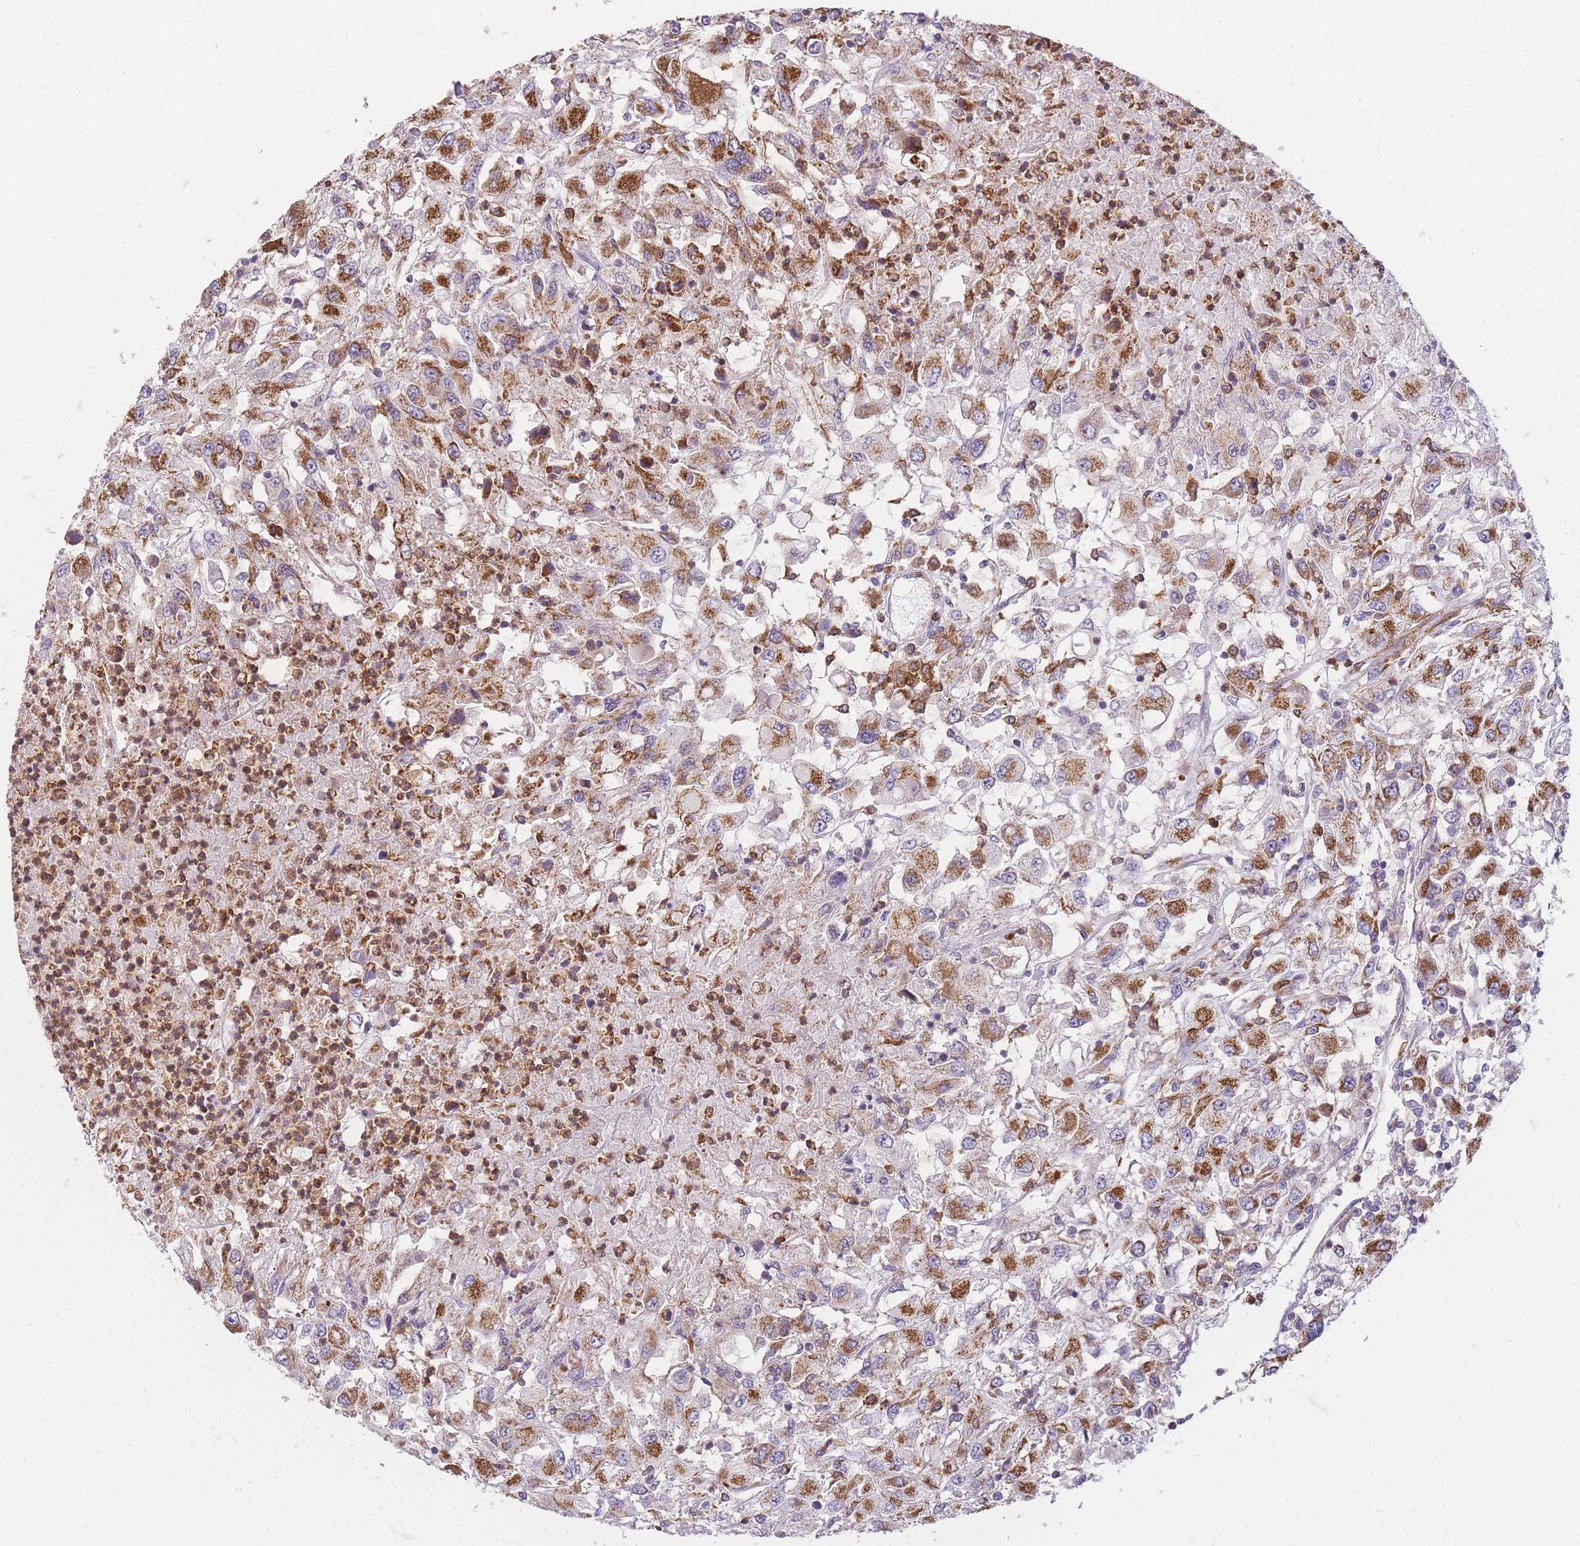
{"staining": {"intensity": "moderate", "quantity": "25%-75%", "location": "cytoplasmic/membranous"}, "tissue": "renal cancer", "cell_type": "Tumor cells", "image_type": "cancer", "snomed": [{"axis": "morphology", "description": "Adenocarcinoma, NOS"}, {"axis": "topography", "description": "Kidney"}], "caption": "Tumor cells display medium levels of moderate cytoplasmic/membranous staining in about 25%-75% of cells in renal adenocarcinoma.", "gene": "PRAM1", "patient": {"sex": "female", "age": 67}}